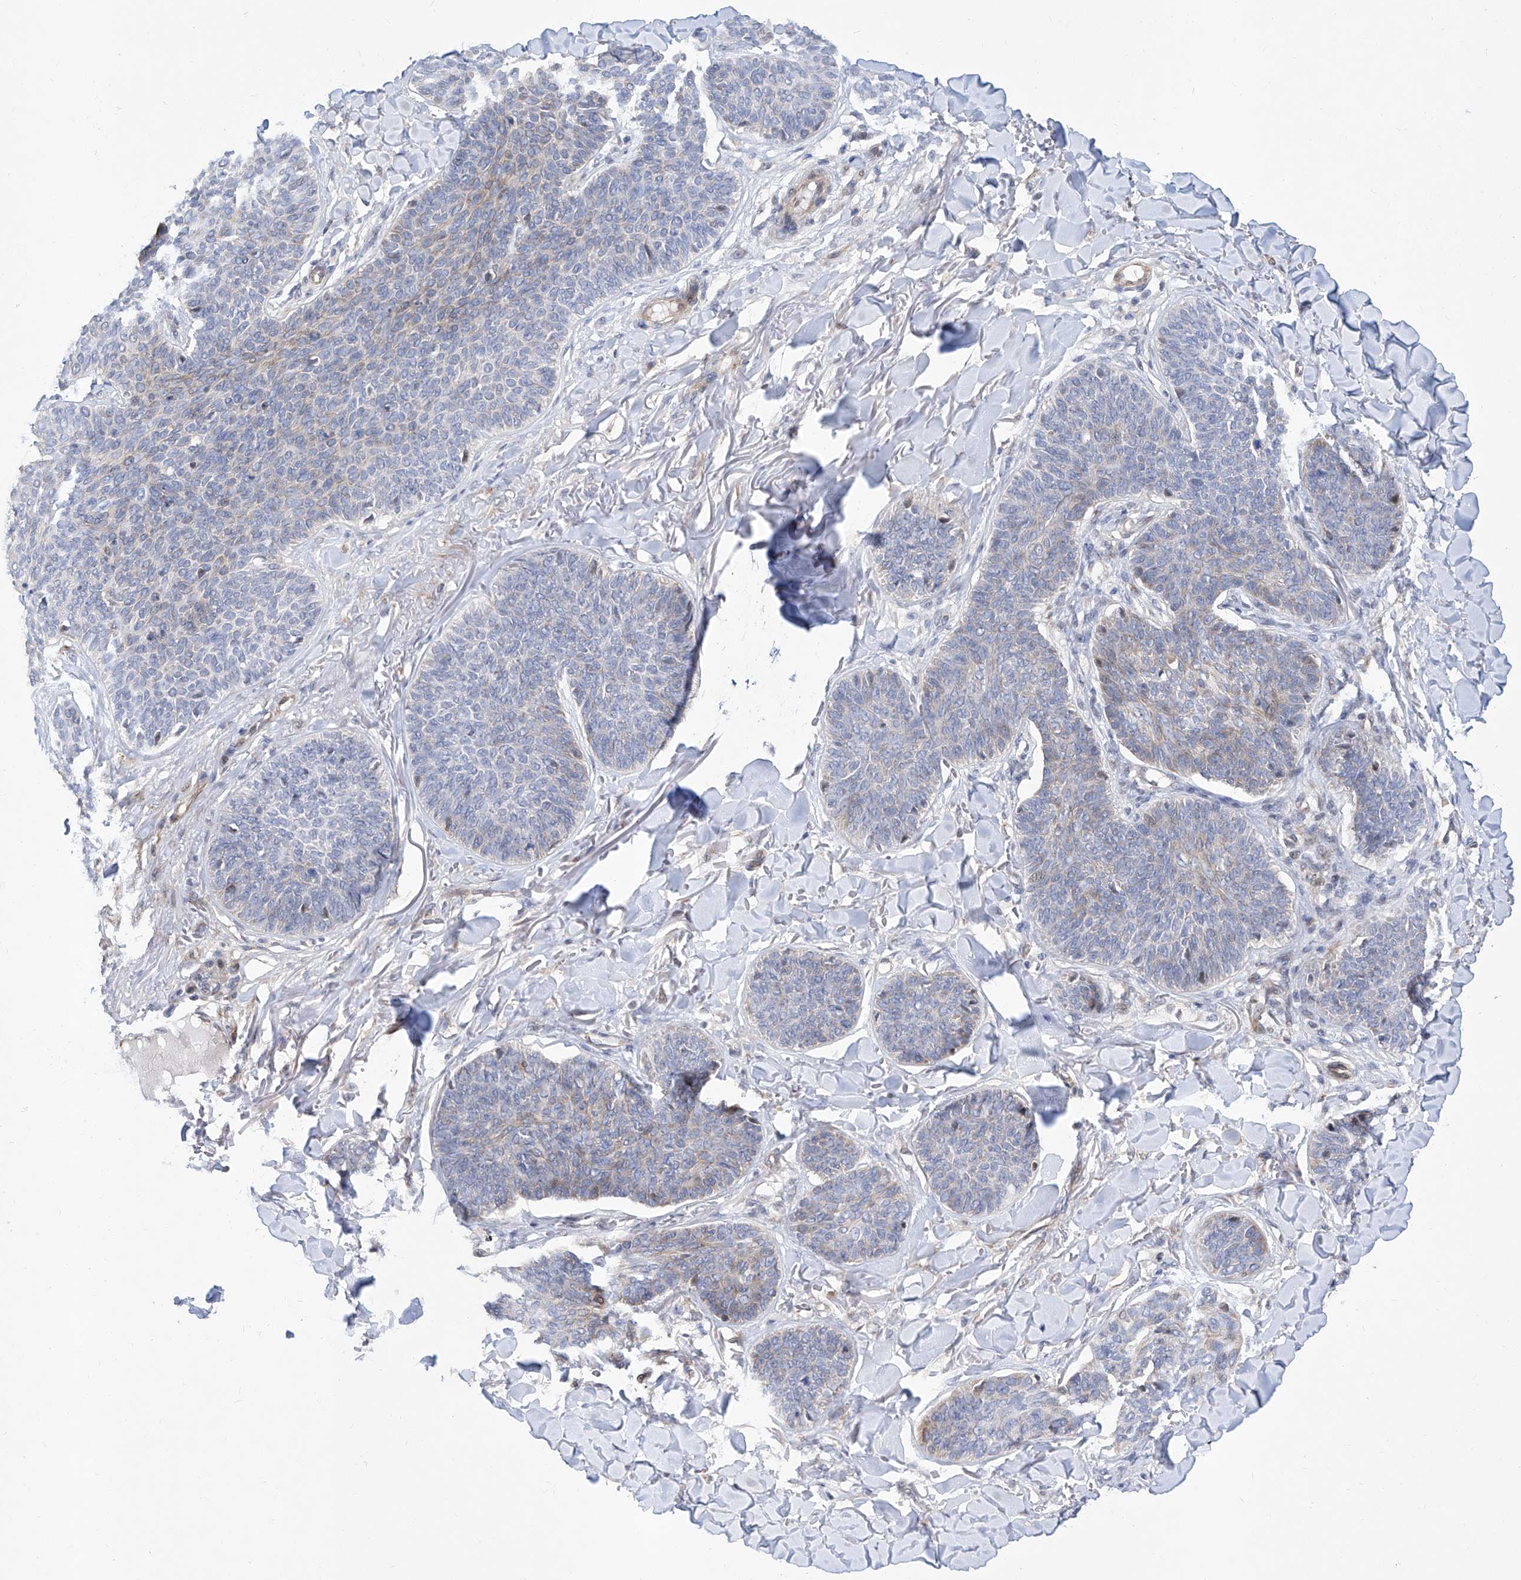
{"staining": {"intensity": "negative", "quantity": "none", "location": "none"}, "tissue": "skin cancer", "cell_type": "Tumor cells", "image_type": "cancer", "snomed": [{"axis": "morphology", "description": "Basal cell carcinoma"}, {"axis": "topography", "description": "Skin"}], "caption": "This micrograph is of skin basal cell carcinoma stained with immunohistochemistry to label a protein in brown with the nuclei are counter-stained blue. There is no positivity in tumor cells. Nuclei are stained in blue.", "gene": "FUCA2", "patient": {"sex": "male", "age": 85}}